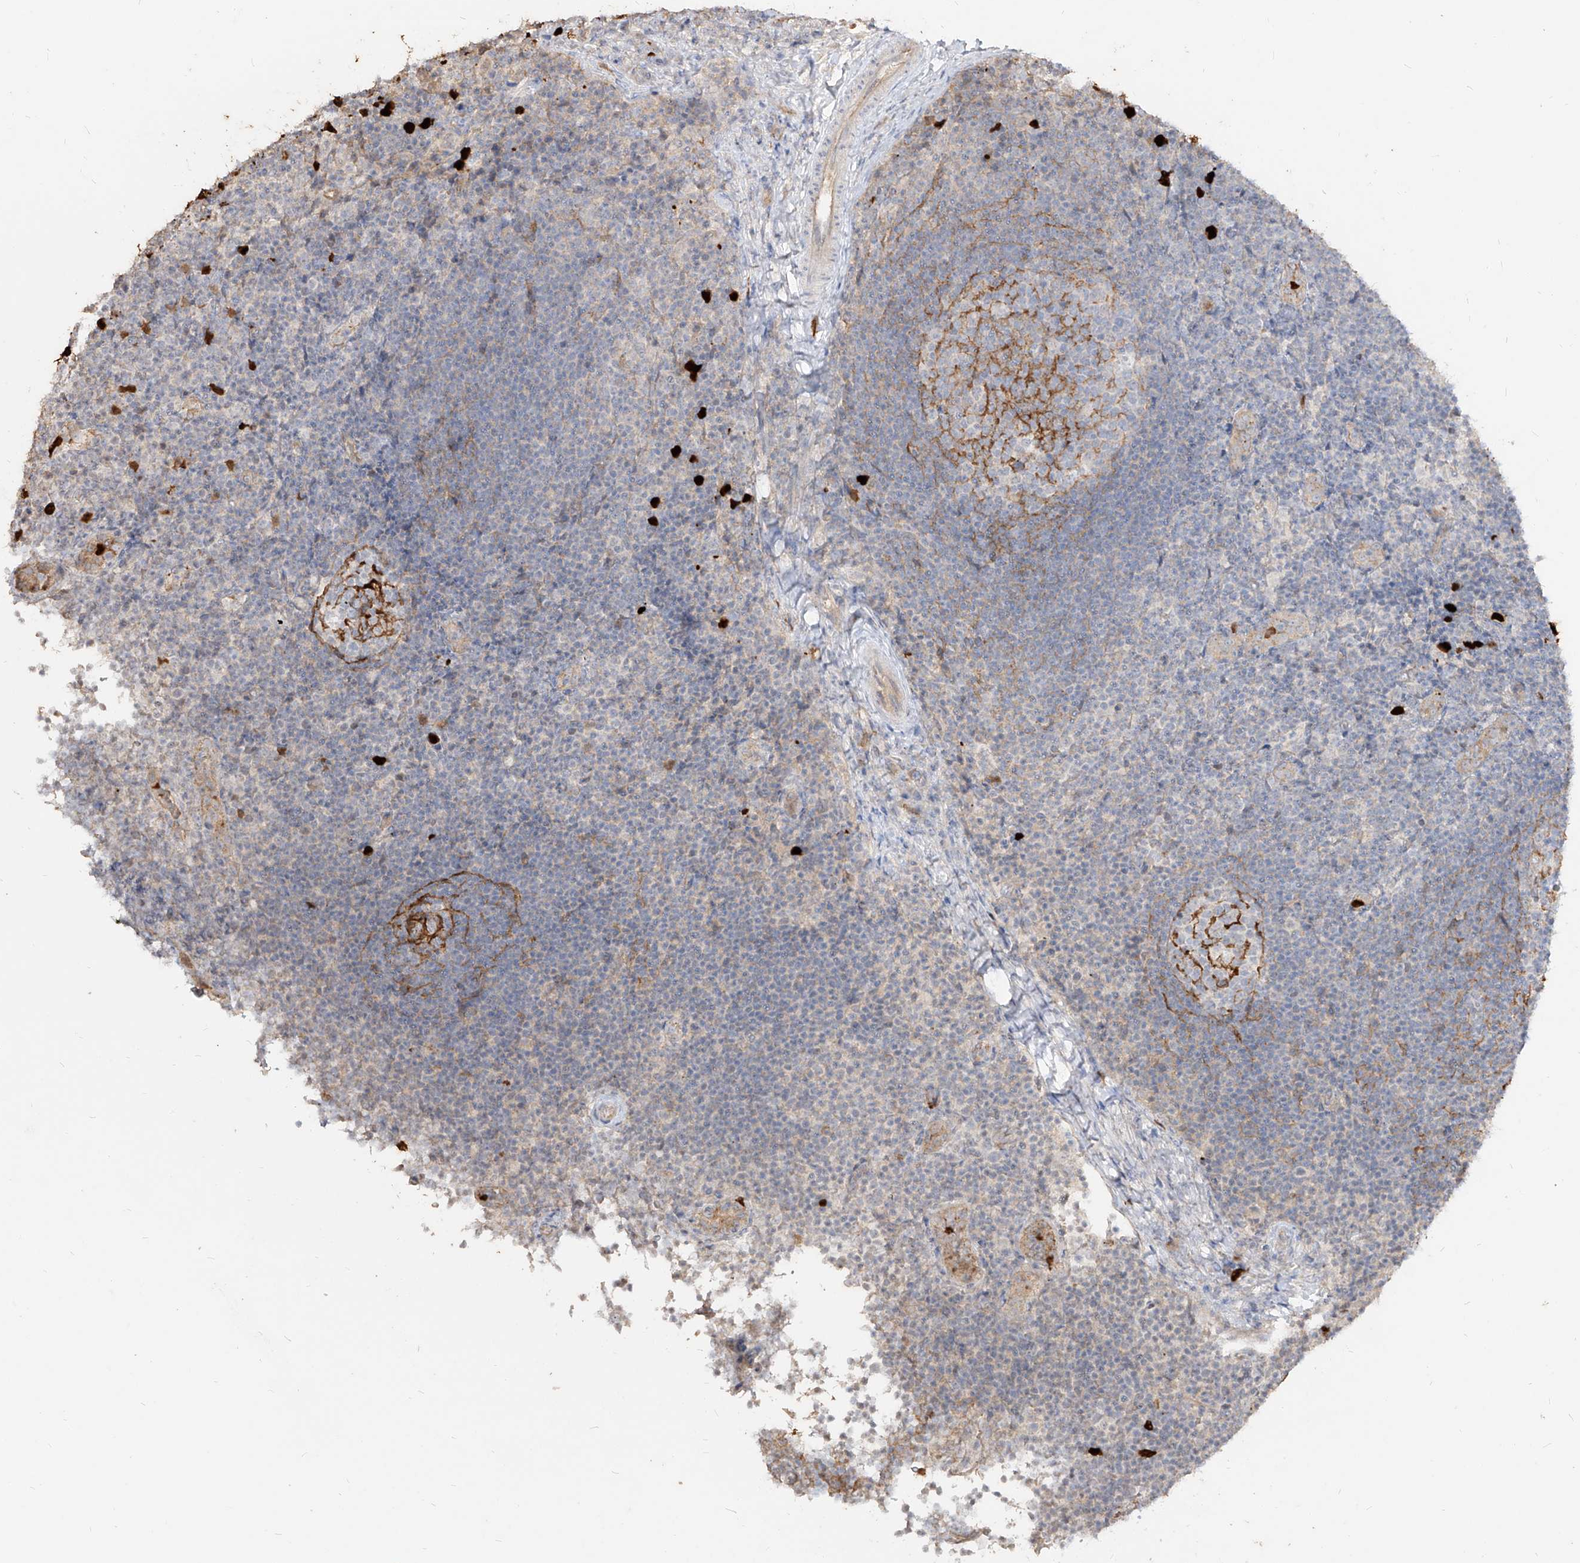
{"staining": {"intensity": "negative", "quantity": "none", "location": "none"}, "tissue": "lymph node", "cell_type": "Germinal center cells", "image_type": "normal", "snomed": [{"axis": "morphology", "description": "Normal tissue, NOS"}, {"axis": "topography", "description": "Lymph node"}], "caption": "This is a image of IHC staining of benign lymph node, which shows no positivity in germinal center cells.", "gene": "ZNF227", "patient": {"sex": "female", "age": 22}}